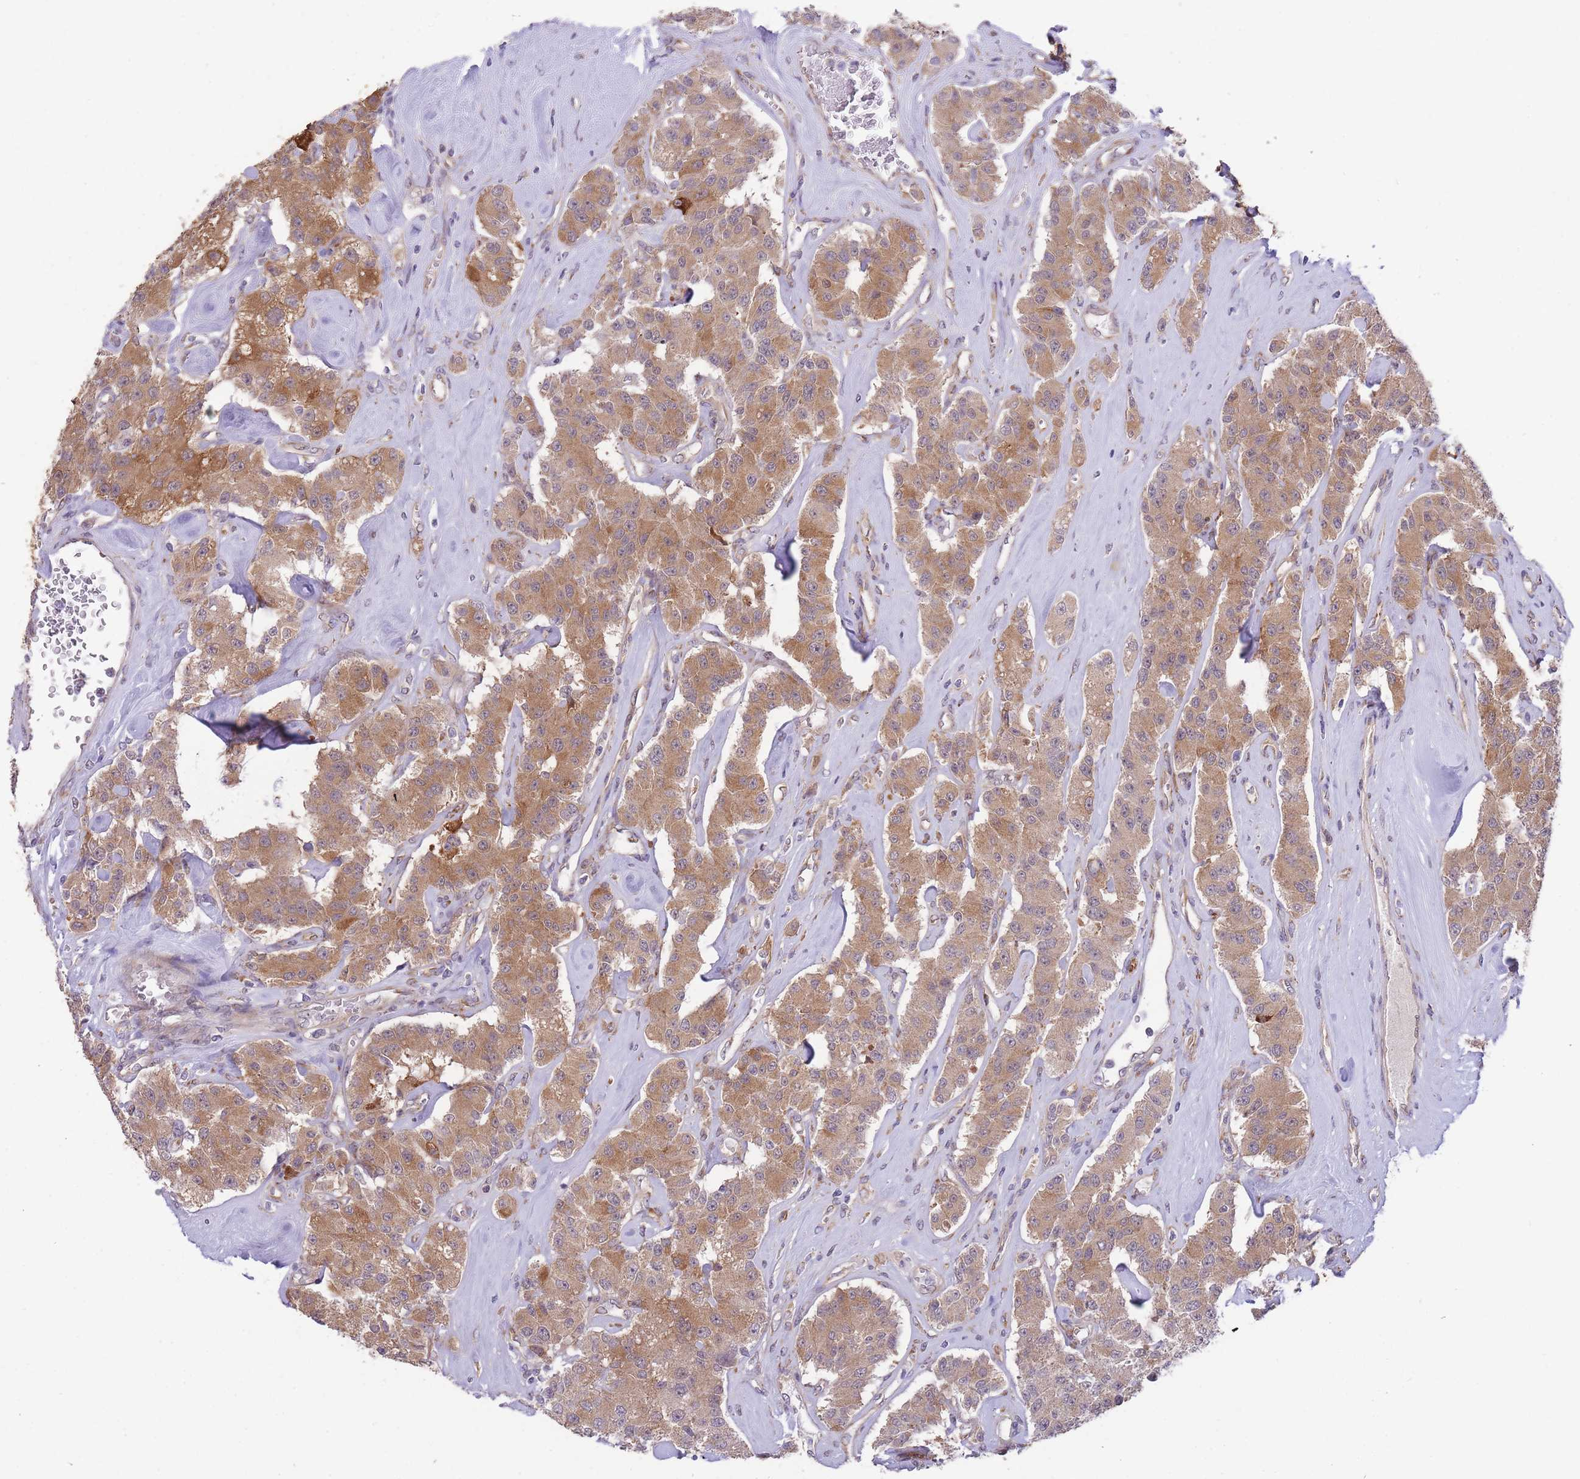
{"staining": {"intensity": "moderate", "quantity": ">75%", "location": "cytoplasmic/membranous"}, "tissue": "carcinoid", "cell_type": "Tumor cells", "image_type": "cancer", "snomed": [{"axis": "morphology", "description": "Carcinoid, malignant, NOS"}, {"axis": "topography", "description": "Pancreas"}], "caption": "An immunohistochemistry (IHC) image of neoplastic tissue is shown. Protein staining in brown shows moderate cytoplasmic/membranous positivity in carcinoid within tumor cells.", "gene": "EXOSC8", "patient": {"sex": "male", "age": 41}}